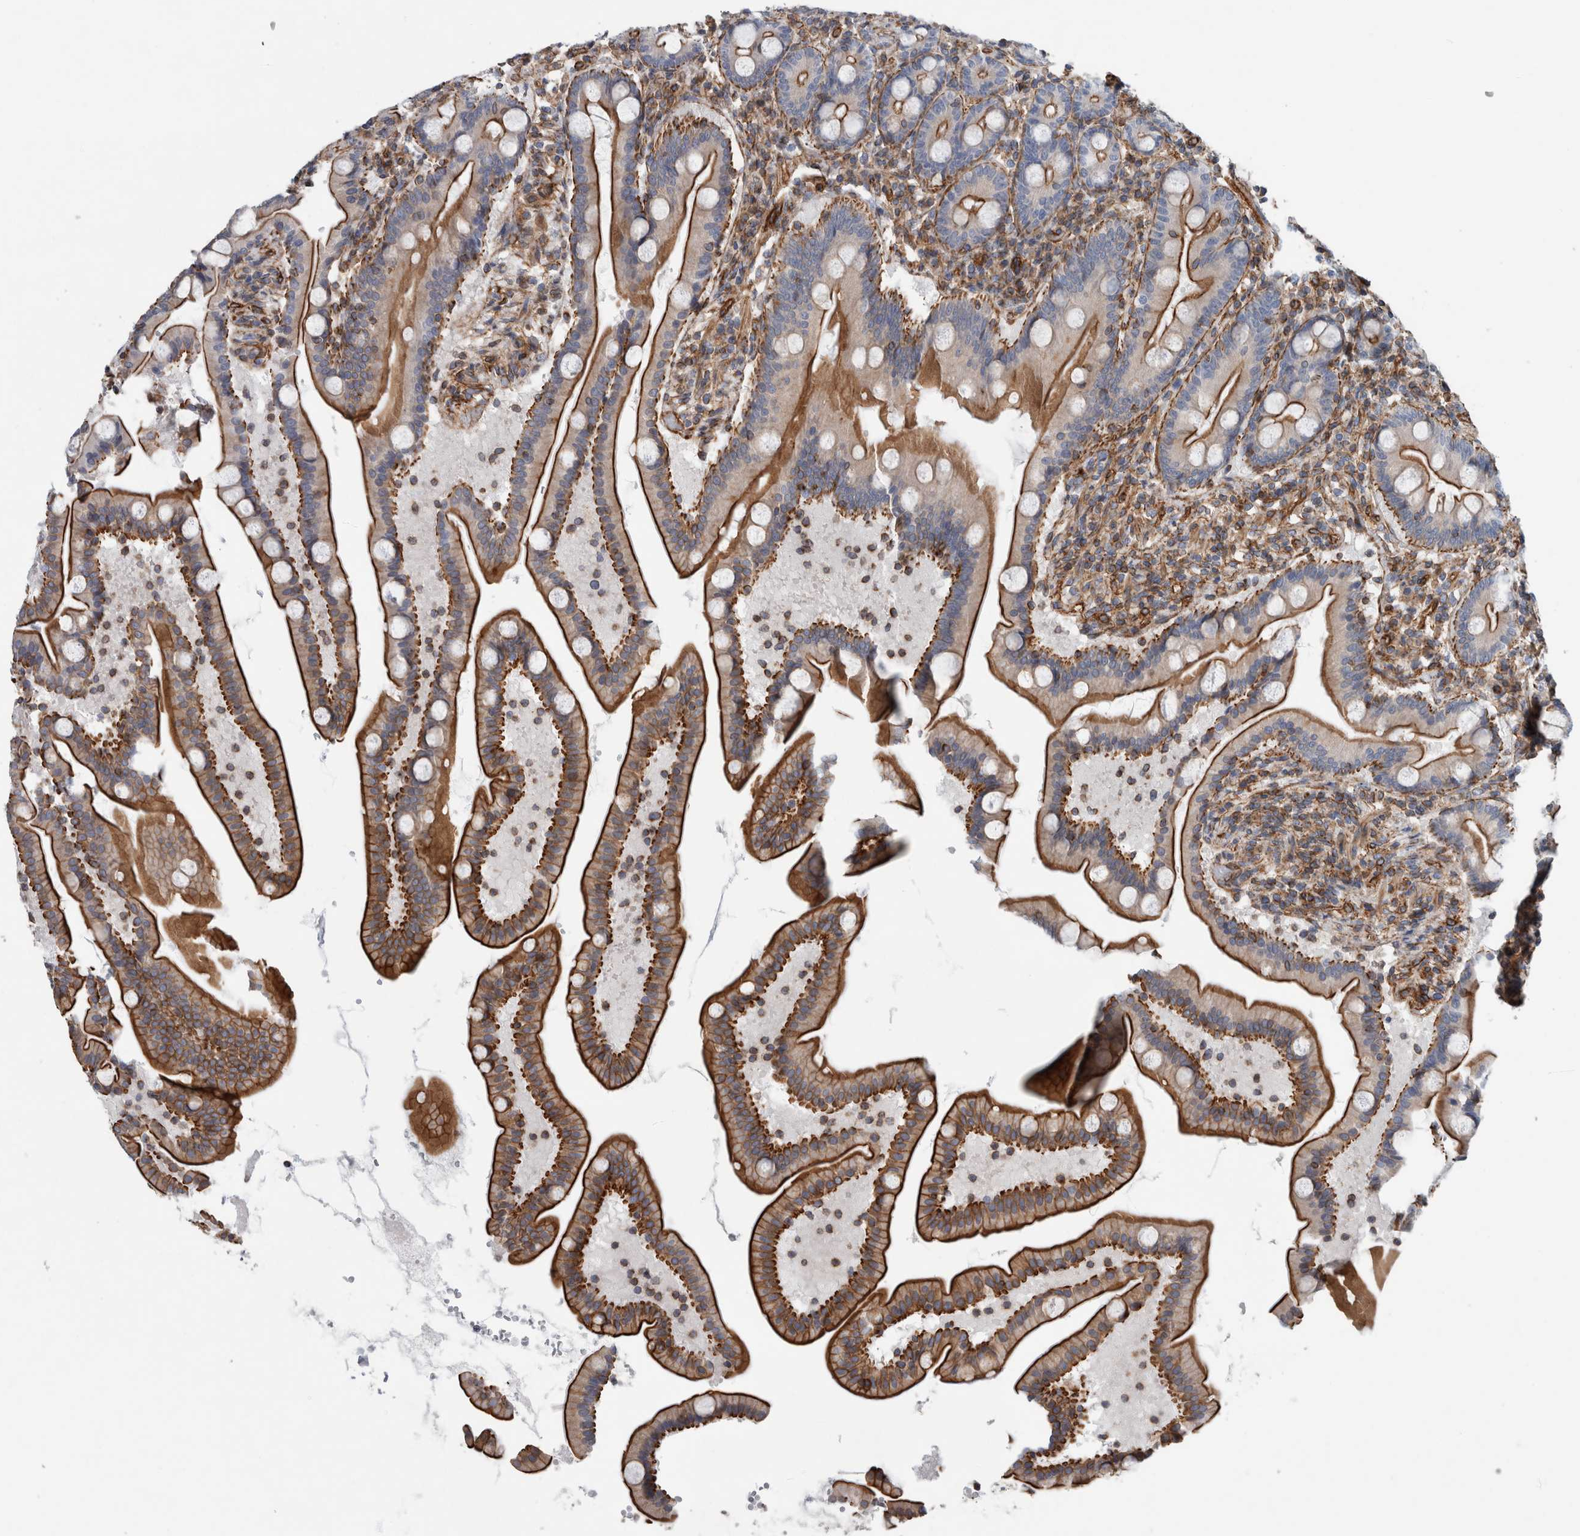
{"staining": {"intensity": "strong", "quantity": ">75%", "location": "cytoplasmic/membranous"}, "tissue": "duodenum", "cell_type": "Glandular cells", "image_type": "normal", "snomed": [{"axis": "morphology", "description": "Normal tissue, NOS"}, {"axis": "topography", "description": "Duodenum"}], "caption": "Strong cytoplasmic/membranous positivity is seen in about >75% of glandular cells in normal duodenum.", "gene": "PLEC", "patient": {"sex": "male", "age": 54}}